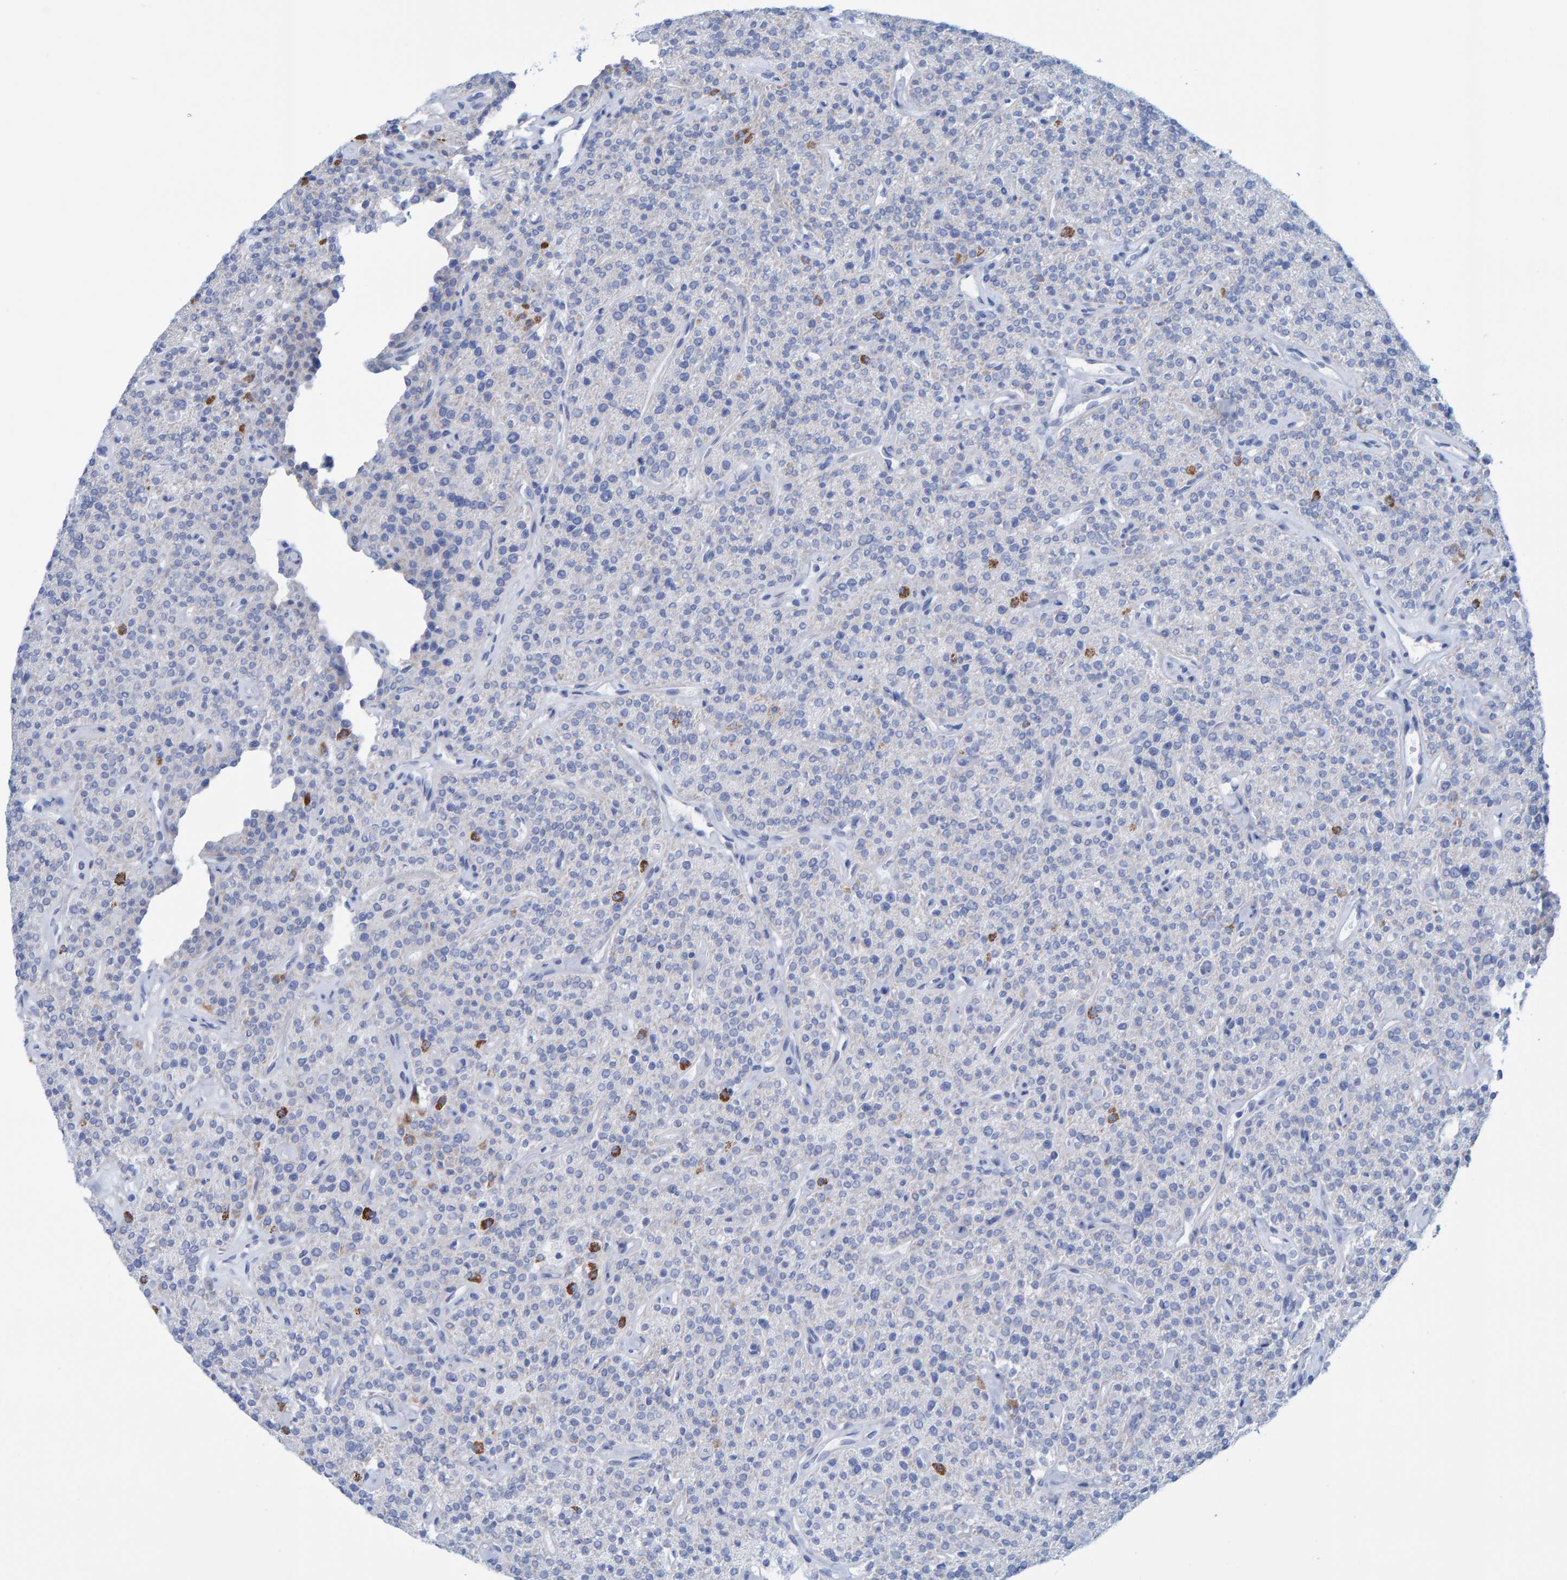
{"staining": {"intensity": "negative", "quantity": "none", "location": "none"}, "tissue": "parathyroid gland", "cell_type": "Glandular cells", "image_type": "normal", "snomed": [{"axis": "morphology", "description": "Normal tissue, NOS"}, {"axis": "topography", "description": "Parathyroid gland"}], "caption": "This image is of unremarkable parathyroid gland stained with immunohistochemistry (IHC) to label a protein in brown with the nuclei are counter-stained blue. There is no positivity in glandular cells.", "gene": "JAKMIP3", "patient": {"sex": "male", "age": 46}}